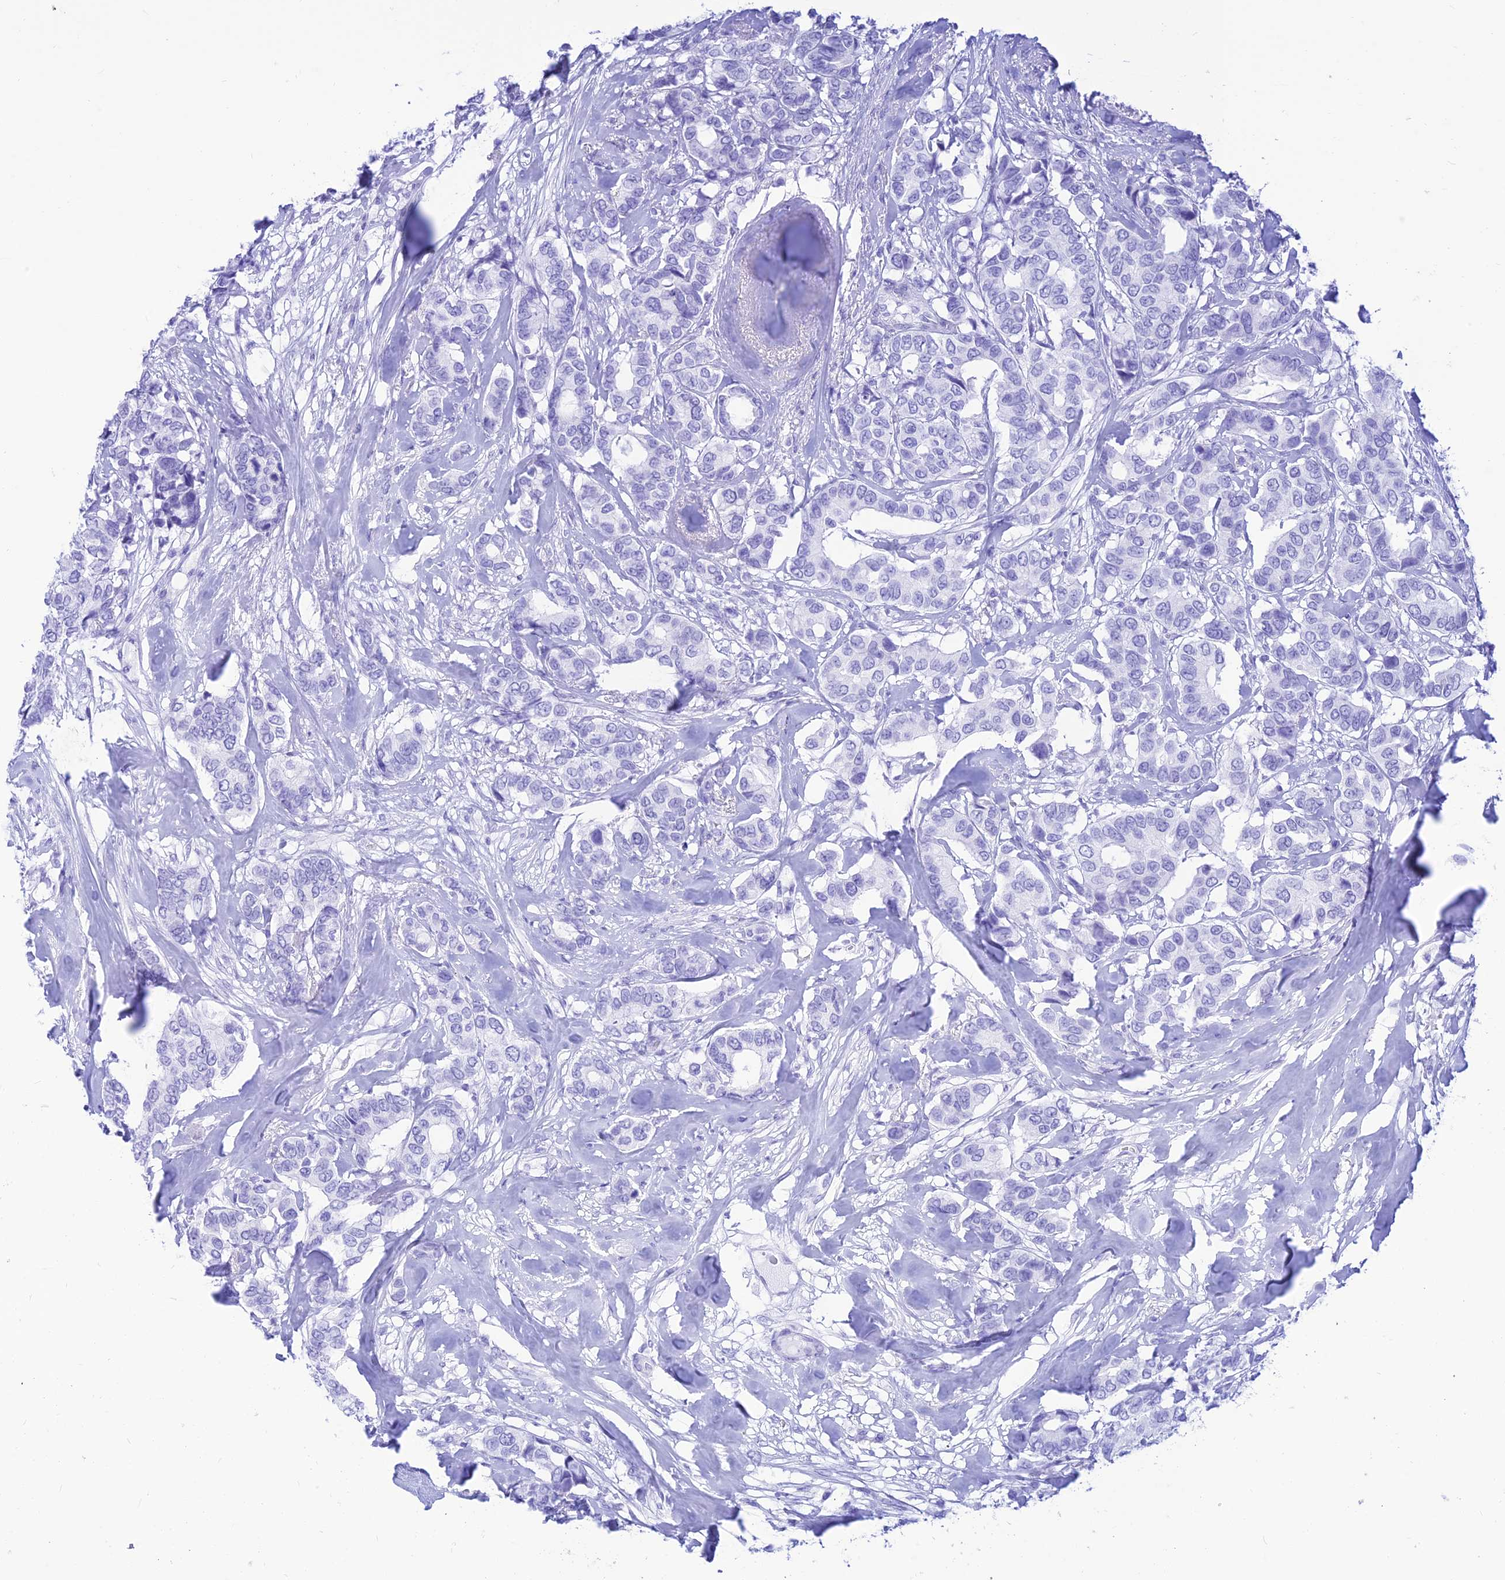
{"staining": {"intensity": "negative", "quantity": "none", "location": "none"}, "tissue": "breast cancer", "cell_type": "Tumor cells", "image_type": "cancer", "snomed": [{"axis": "morphology", "description": "Duct carcinoma"}, {"axis": "topography", "description": "Breast"}], "caption": "IHC micrograph of infiltrating ductal carcinoma (breast) stained for a protein (brown), which displays no staining in tumor cells.", "gene": "PRNP", "patient": {"sex": "female", "age": 87}}